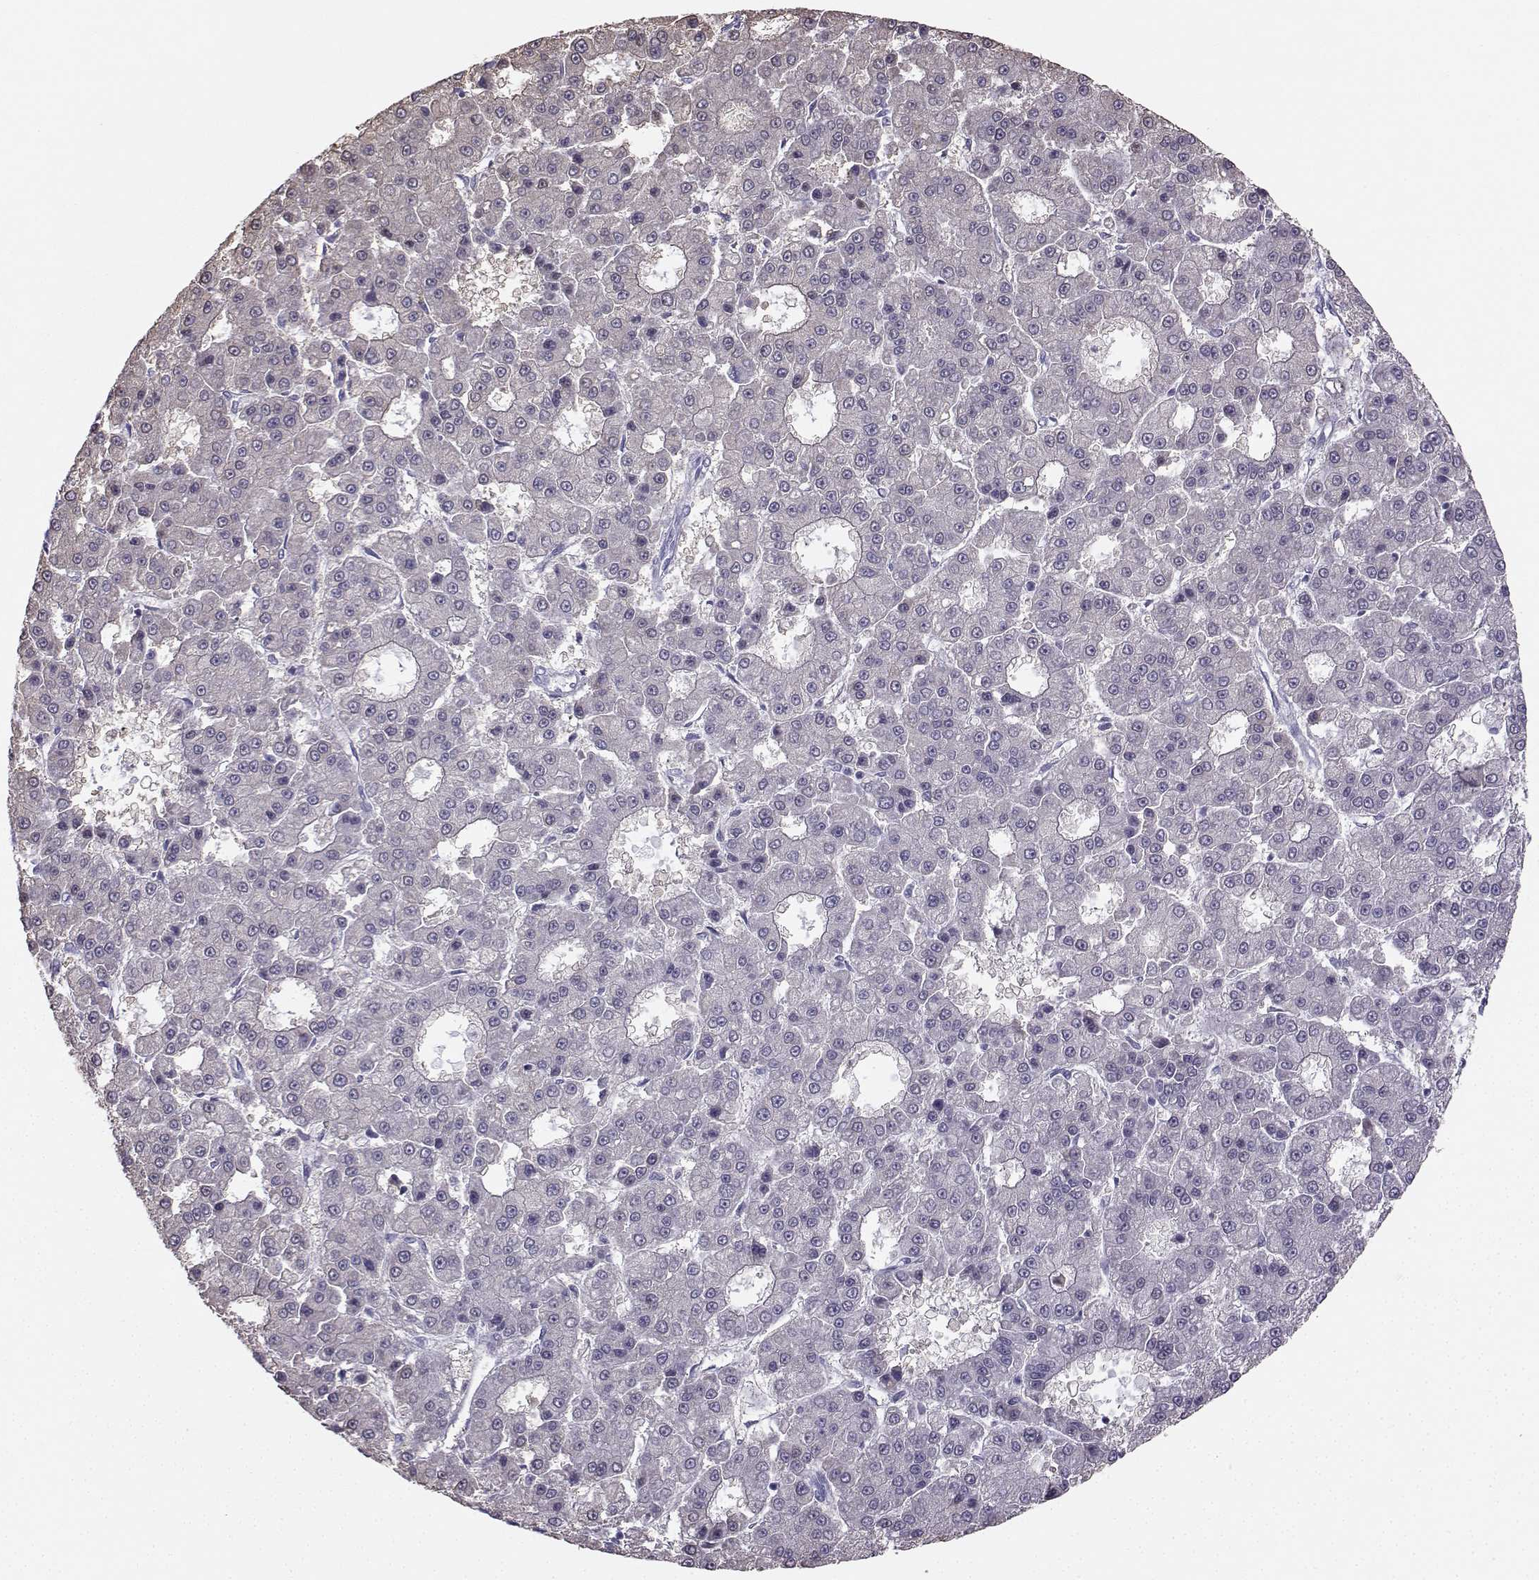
{"staining": {"intensity": "negative", "quantity": "none", "location": "none"}, "tissue": "liver cancer", "cell_type": "Tumor cells", "image_type": "cancer", "snomed": [{"axis": "morphology", "description": "Carcinoma, Hepatocellular, NOS"}, {"axis": "topography", "description": "Liver"}], "caption": "Immunohistochemistry photomicrograph of neoplastic tissue: human liver cancer stained with DAB shows no significant protein expression in tumor cells.", "gene": "DCLK3", "patient": {"sex": "male", "age": 70}}